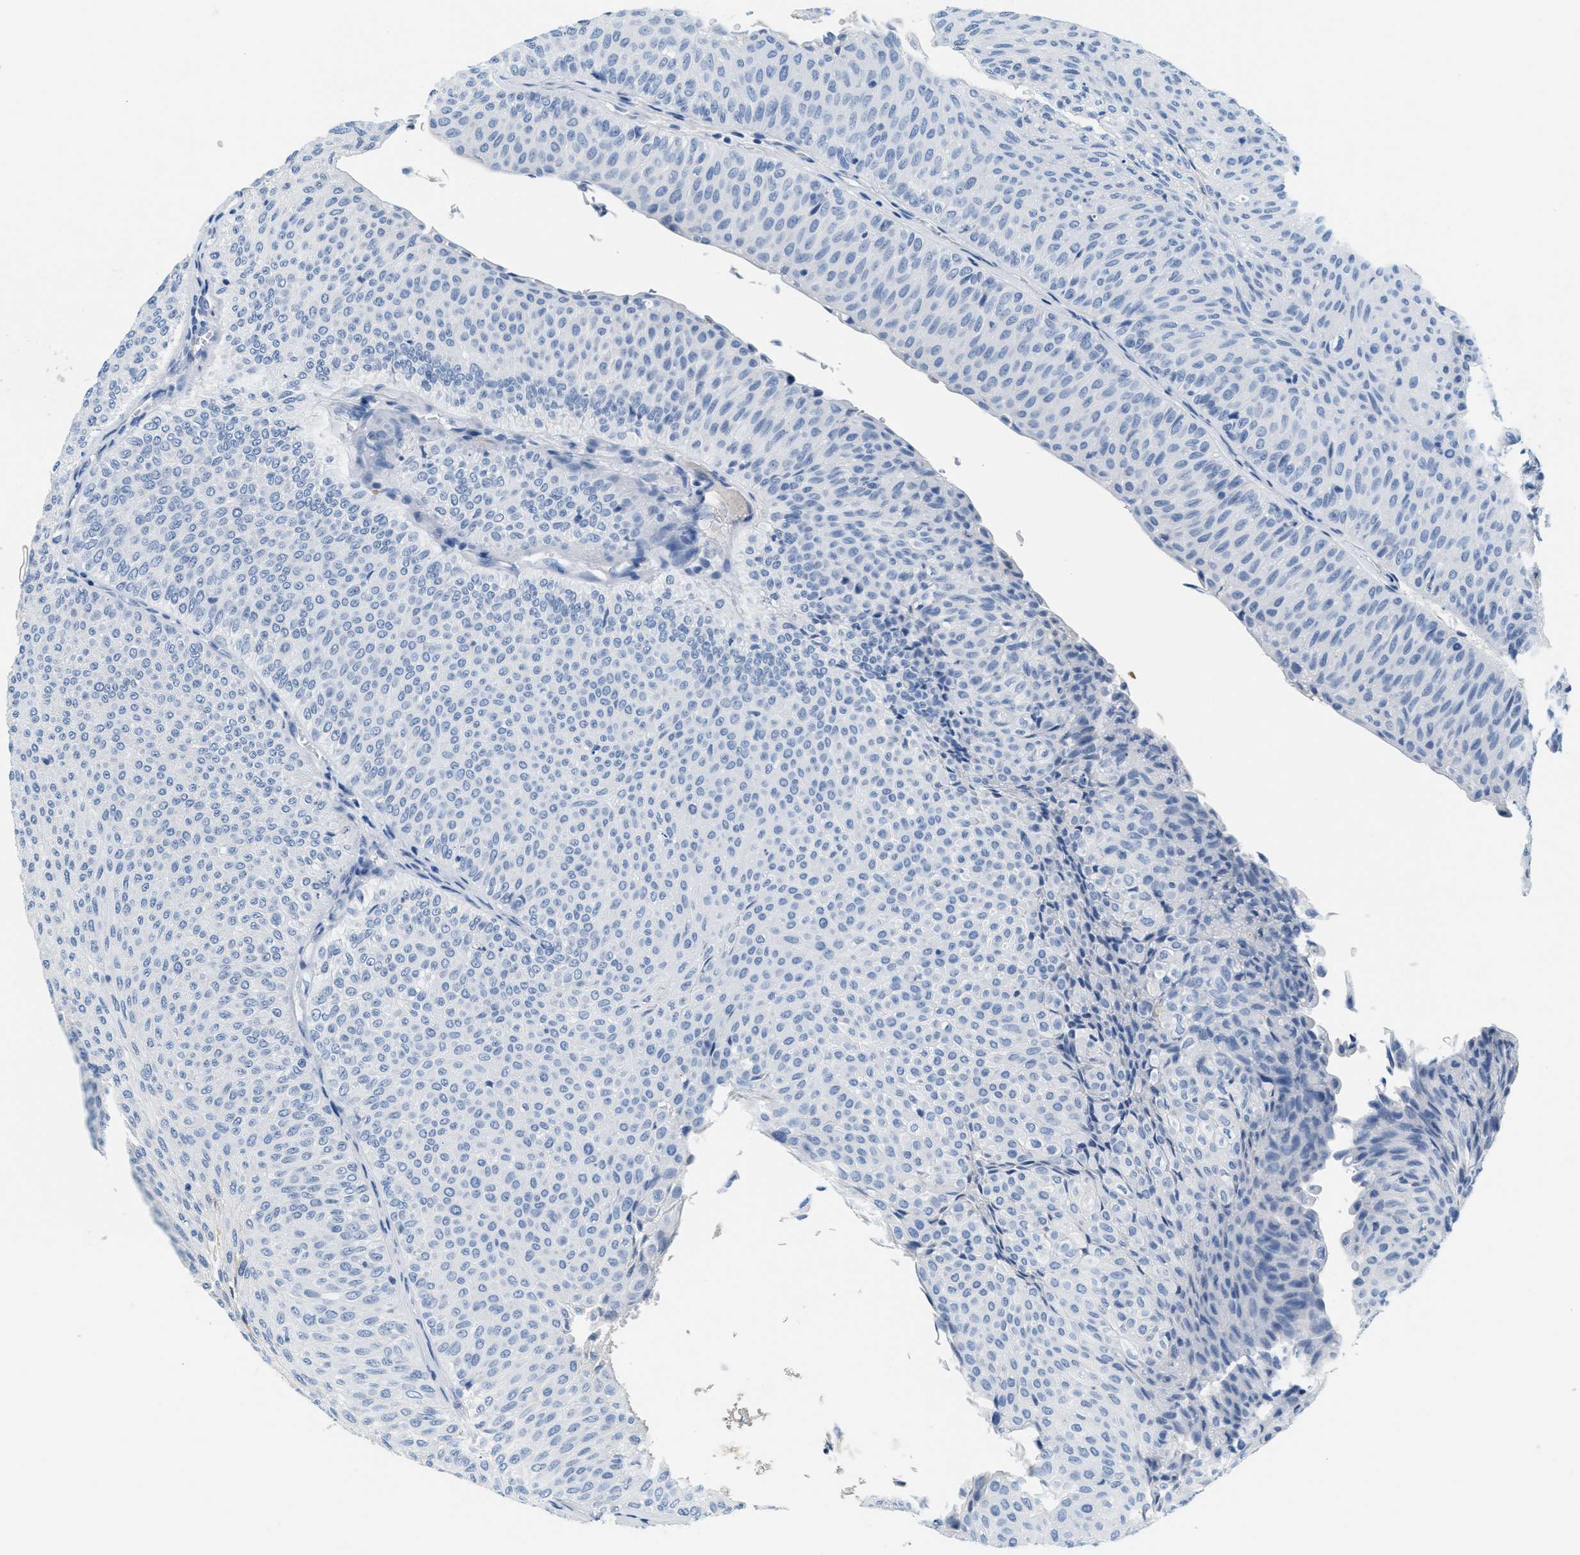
{"staining": {"intensity": "negative", "quantity": "none", "location": "none"}, "tissue": "urothelial cancer", "cell_type": "Tumor cells", "image_type": "cancer", "snomed": [{"axis": "morphology", "description": "Urothelial carcinoma, Low grade"}, {"axis": "topography", "description": "Urinary bladder"}], "caption": "The micrograph shows no significant expression in tumor cells of urothelial cancer.", "gene": "LCN2", "patient": {"sex": "male", "age": 78}}